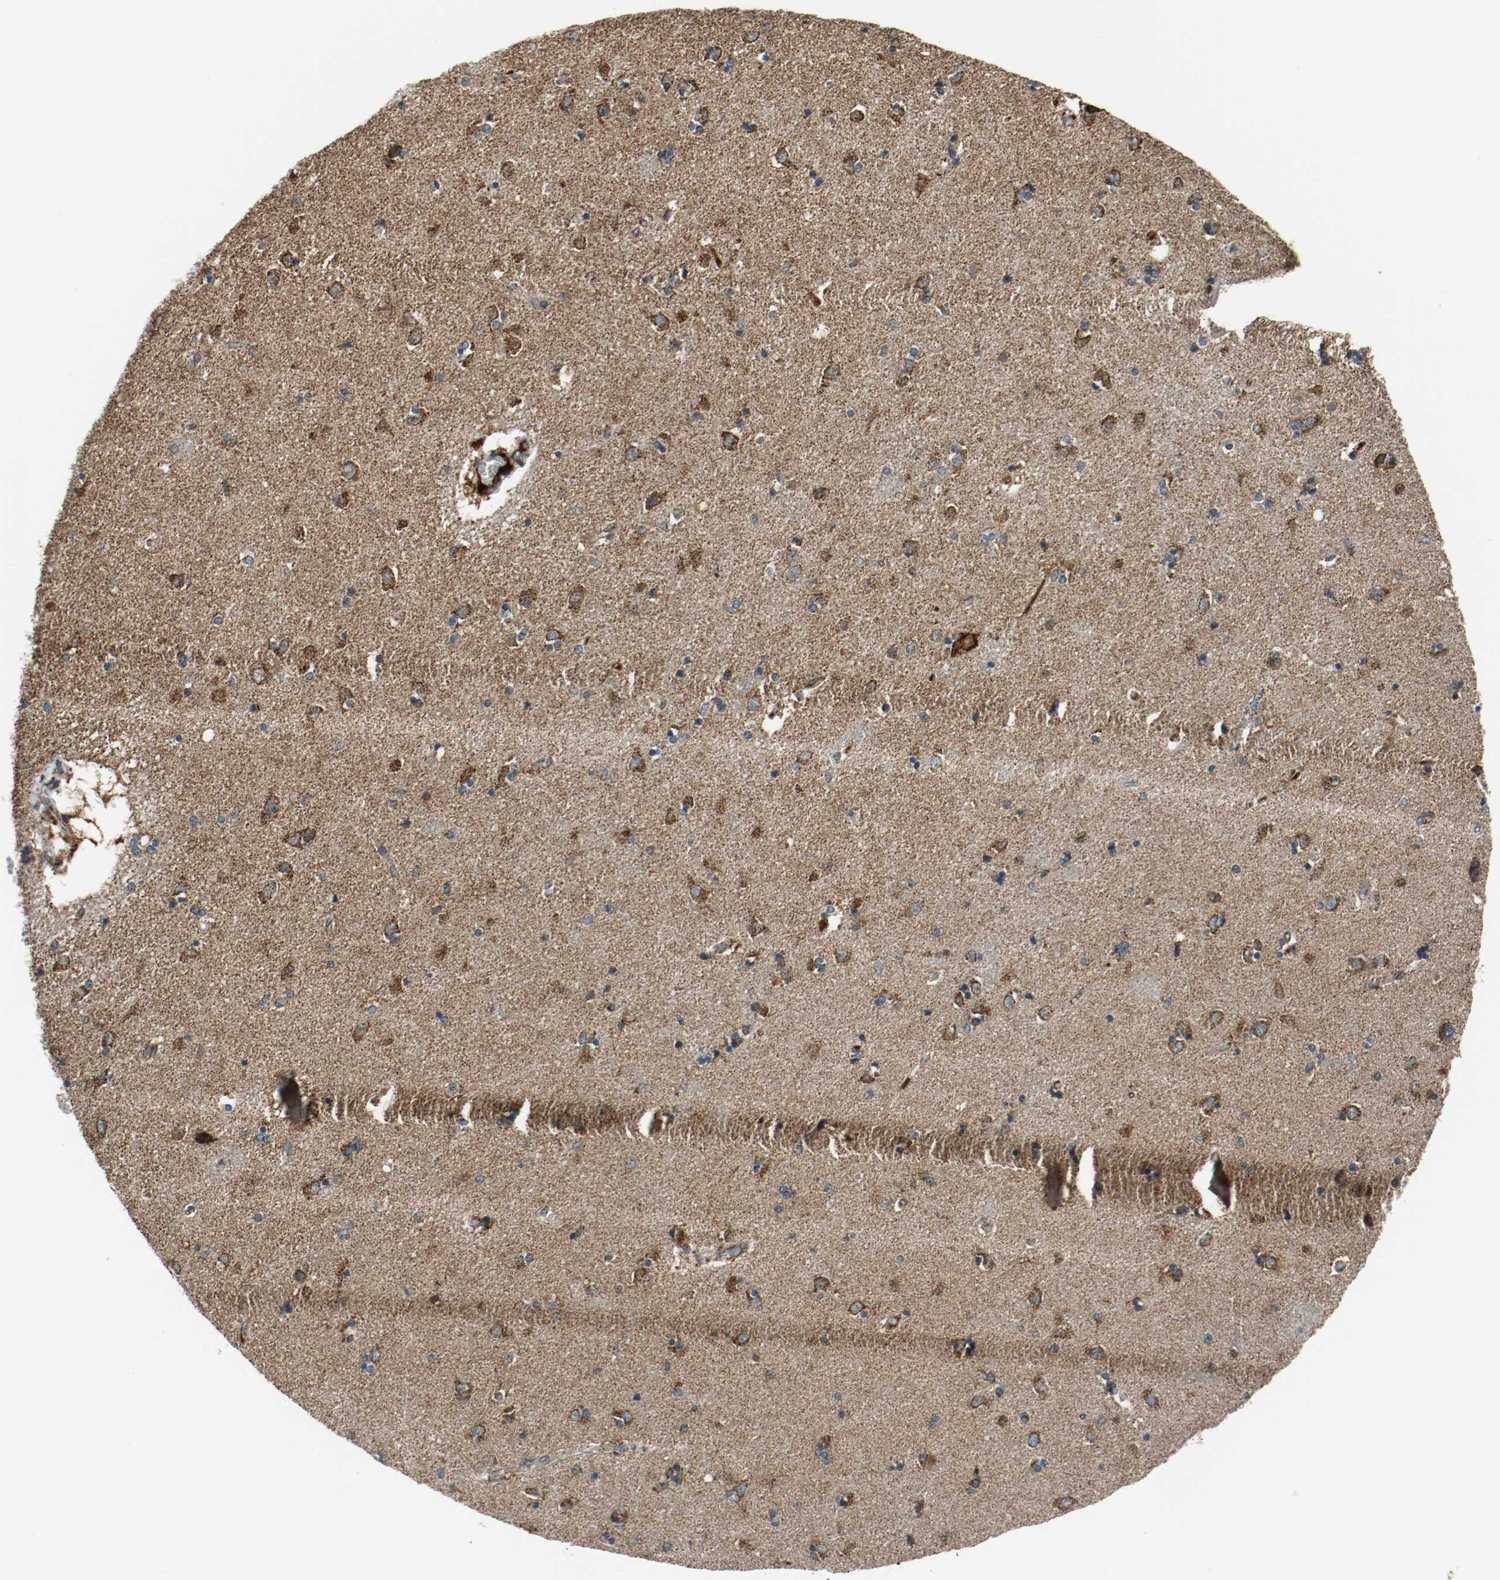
{"staining": {"intensity": "strong", "quantity": ">75%", "location": "cytoplasmic/membranous"}, "tissue": "caudate", "cell_type": "Glial cells", "image_type": "normal", "snomed": [{"axis": "morphology", "description": "Normal tissue, NOS"}, {"axis": "topography", "description": "Lateral ventricle wall"}], "caption": "Protein staining exhibits strong cytoplasmic/membranous positivity in approximately >75% of glial cells in unremarkable caudate.", "gene": "TXNRD1", "patient": {"sex": "female", "age": 54}}